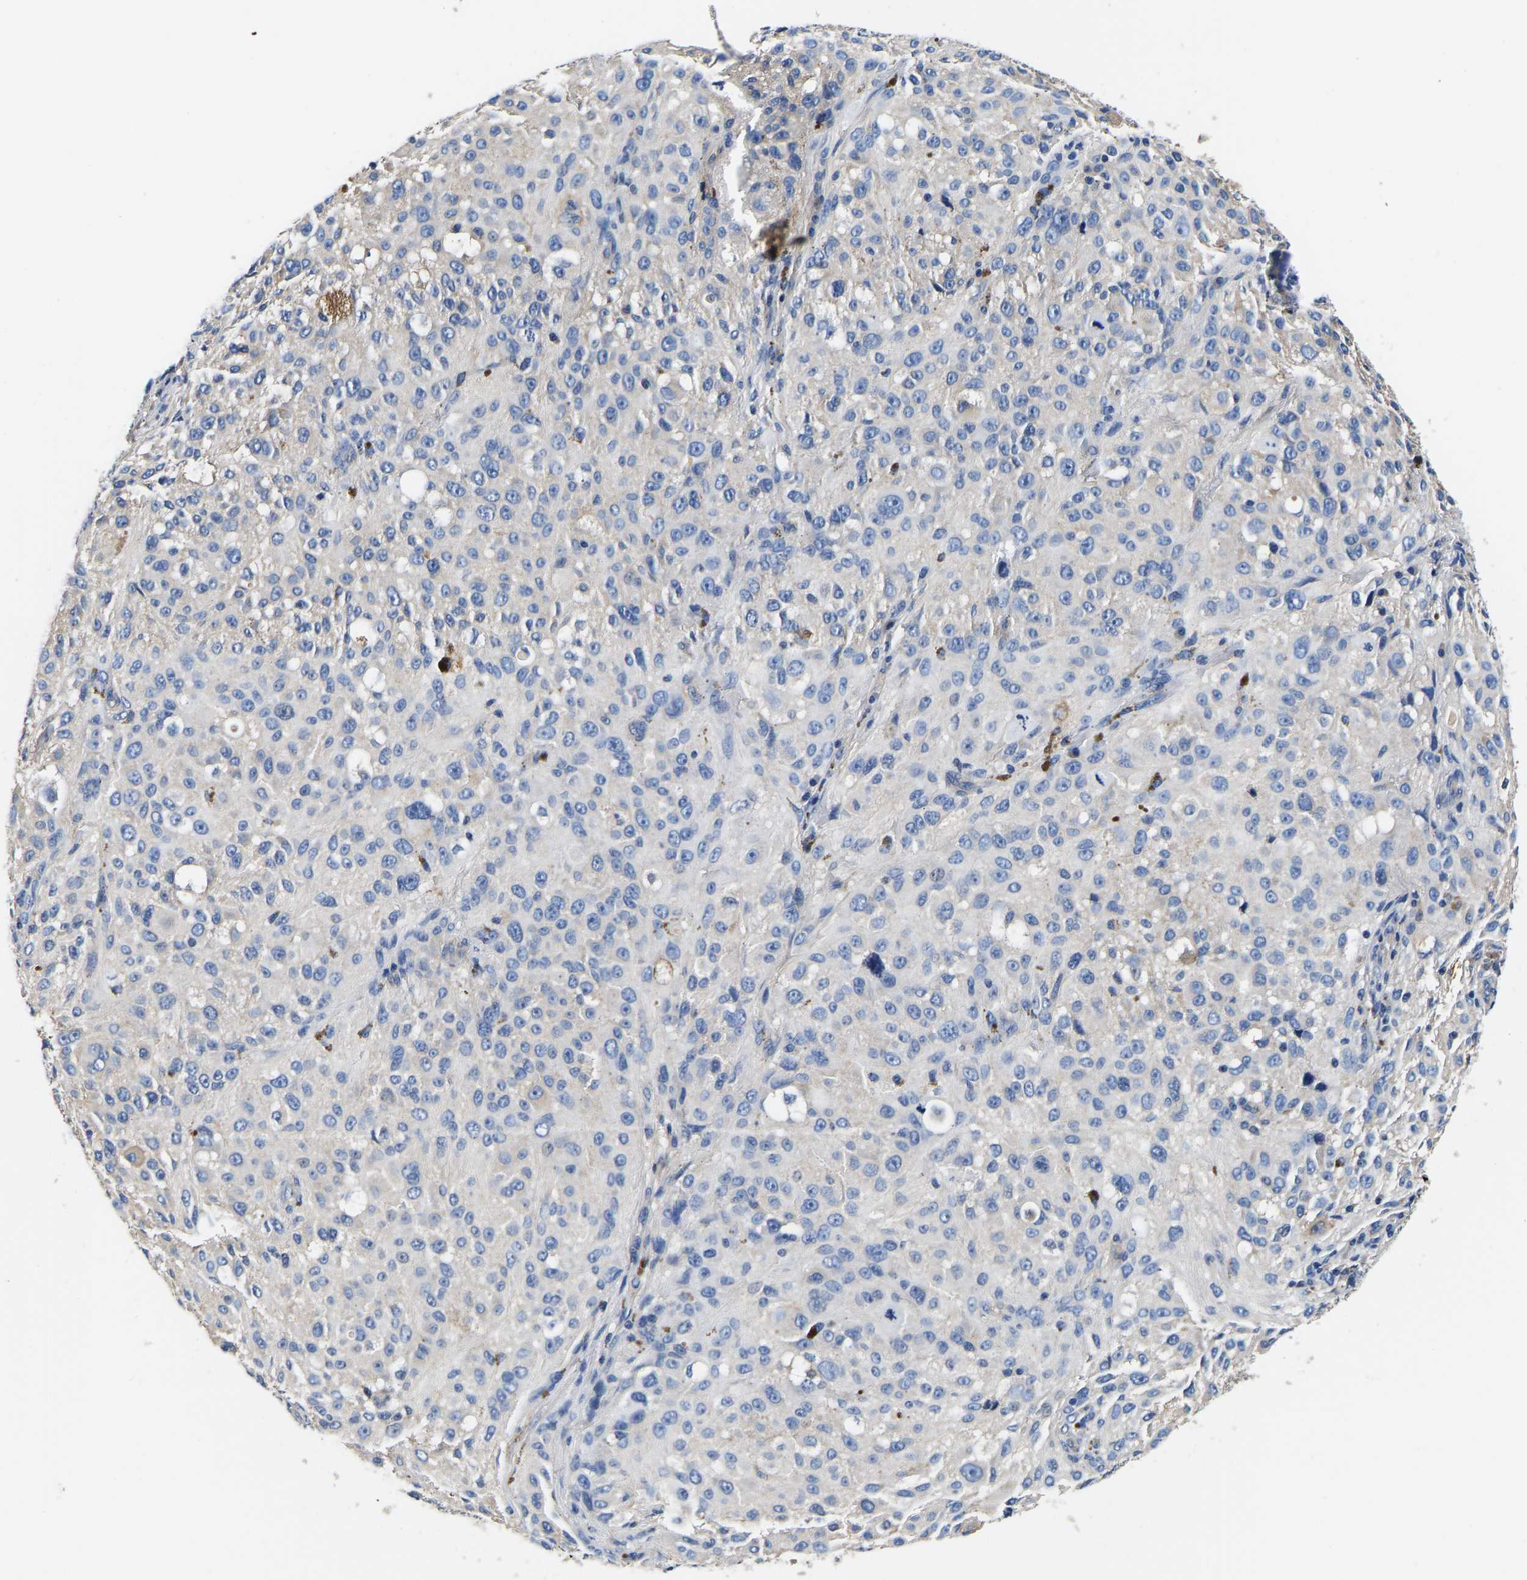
{"staining": {"intensity": "negative", "quantity": "none", "location": "none"}, "tissue": "melanoma", "cell_type": "Tumor cells", "image_type": "cancer", "snomed": [{"axis": "morphology", "description": "Necrosis, NOS"}, {"axis": "morphology", "description": "Malignant melanoma, NOS"}, {"axis": "topography", "description": "Skin"}], "caption": "Image shows no protein expression in tumor cells of malignant melanoma tissue.", "gene": "SH3GLB1", "patient": {"sex": "female", "age": 87}}